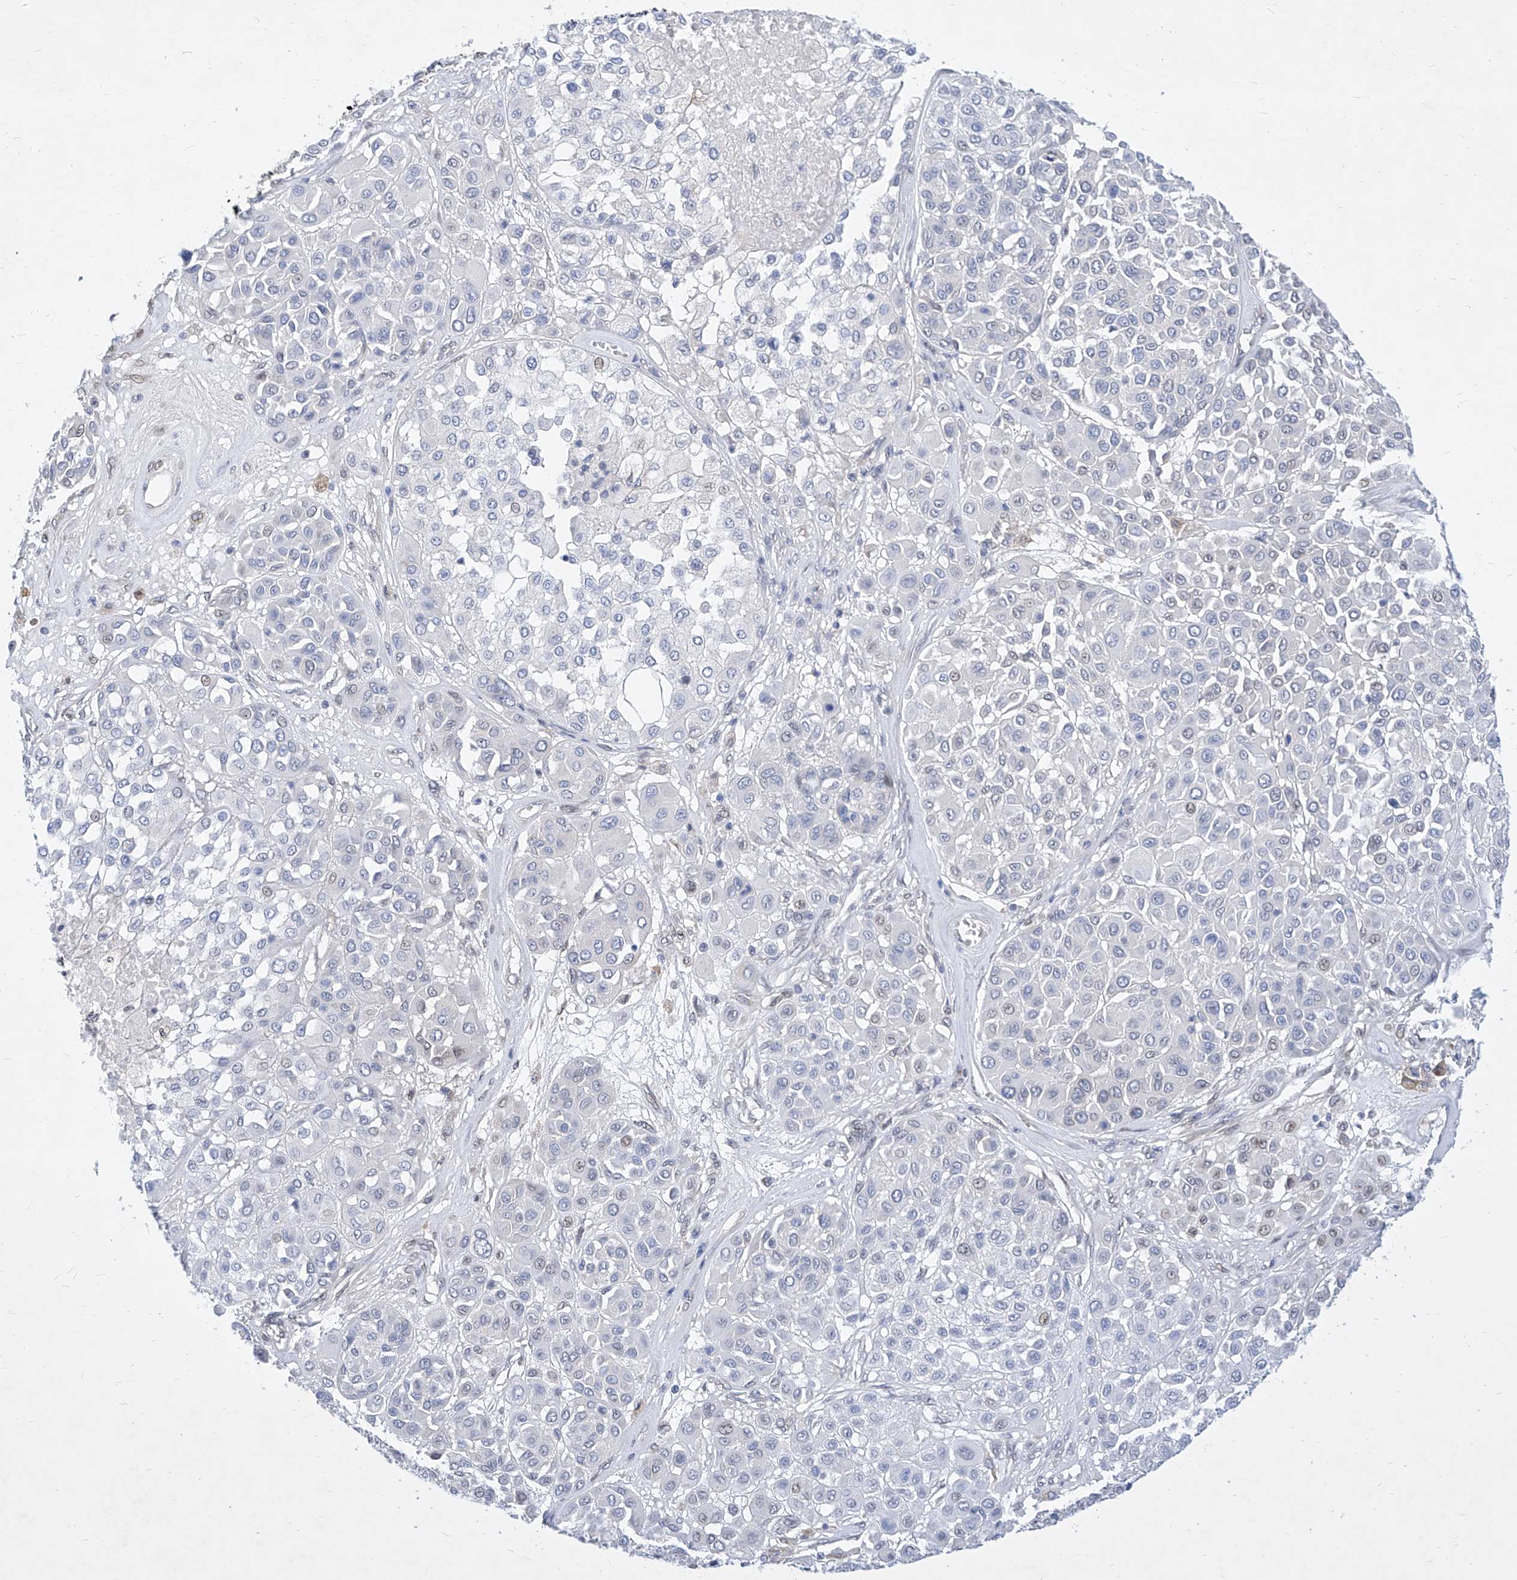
{"staining": {"intensity": "negative", "quantity": "none", "location": "none"}, "tissue": "melanoma", "cell_type": "Tumor cells", "image_type": "cancer", "snomed": [{"axis": "morphology", "description": "Malignant melanoma, Metastatic site"}, {"axis": "topography", "description": "Soft tissue"}], "caption": "Tumor cells show no significant expression in melanoma.", "gene": "MX2", "patient": {"sex": "male", "age": 41}}